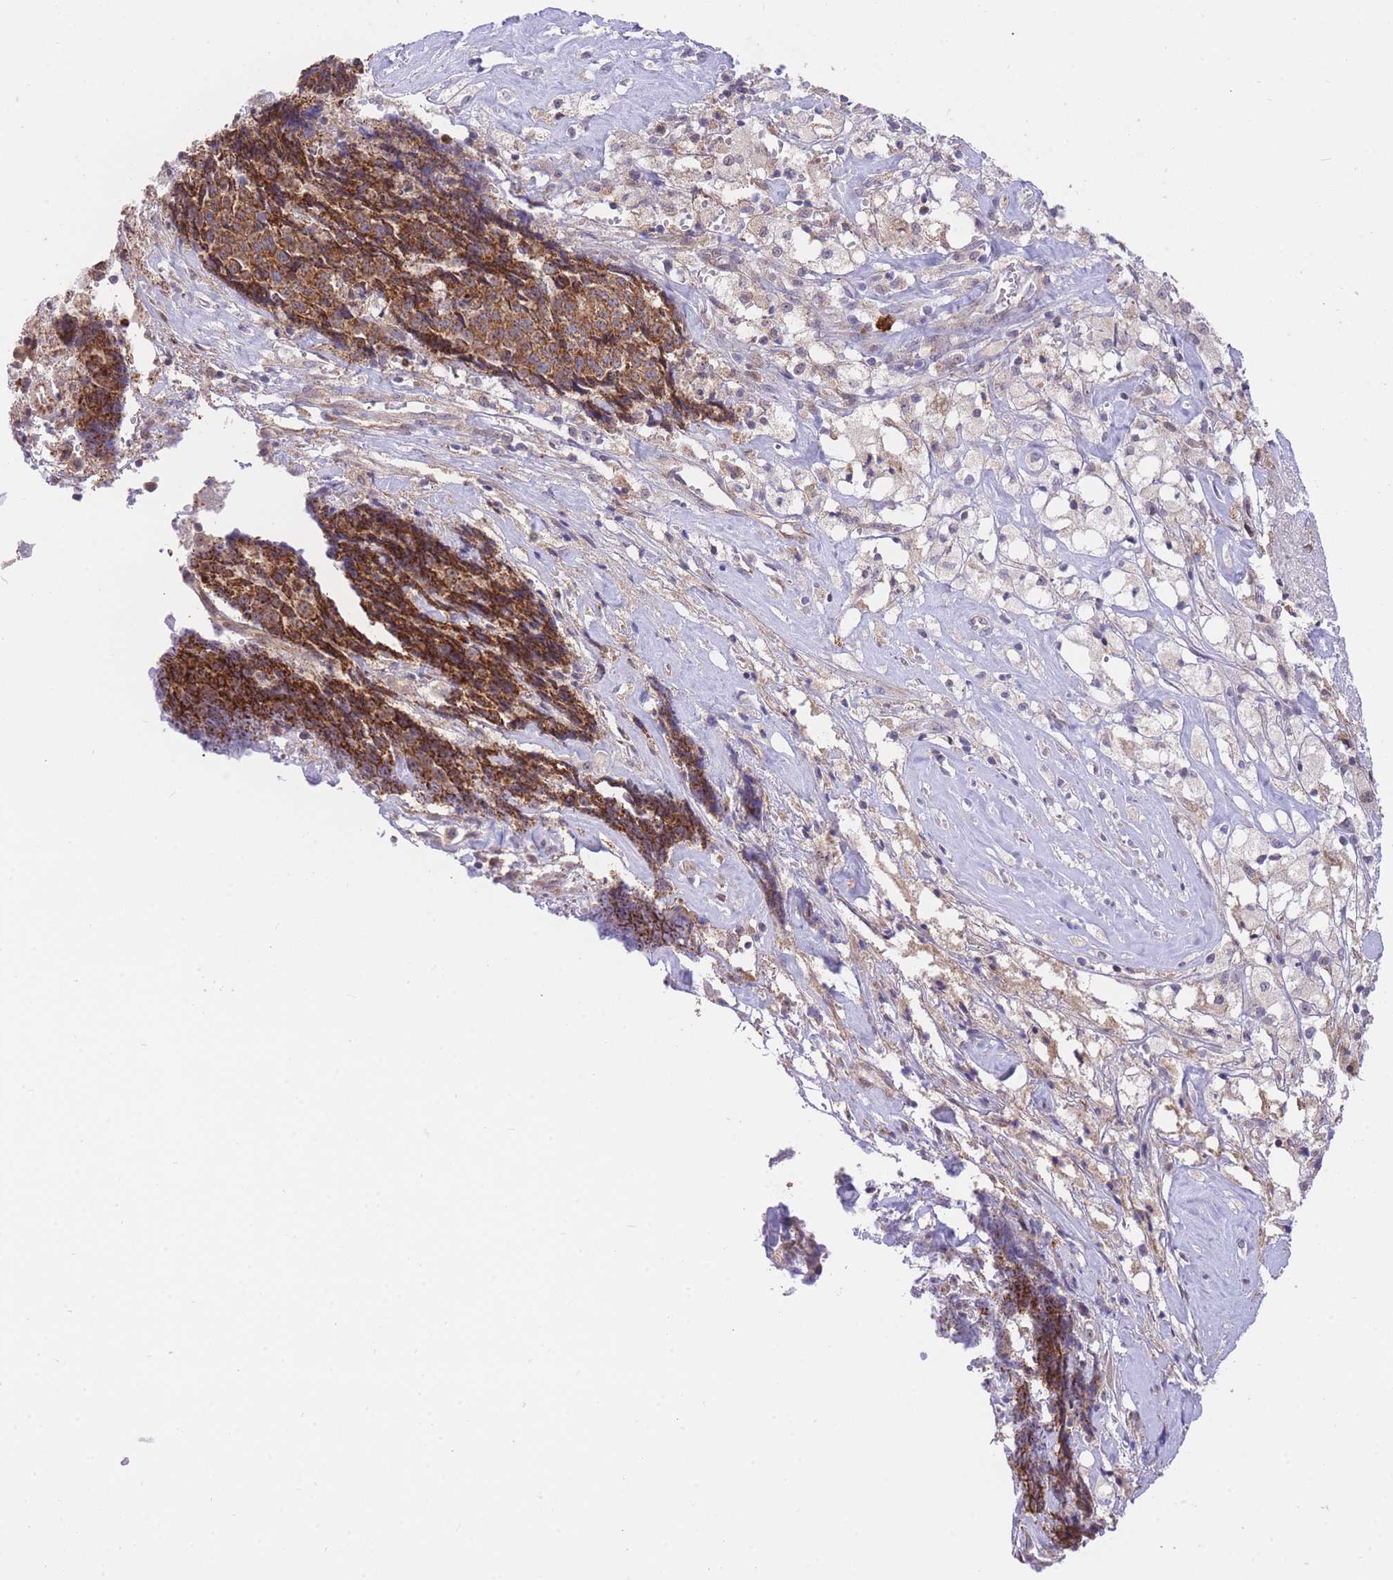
{"staining": {"intensity": "strong", "quantity": ">75%", "location": "cytoplasmic/membranous"}, "tissue": "ovarian cancer", "cell_type": "Tumor cells", "image_type": "cancer", "snomed": [{"axis": "morphology", "description": "Carcinoma, endometroid"}, {"axis": "topography", "description": "Ovary"}], "caption": "Immunohistochemical staining of ovarian cancer (endometroid carcinoma) reveals high levels of strong cytoplasmic/membranous staining in approximately >75% of tumor cells. (Brightfield microscopy of DAB IHC at high magnification).", "gene": "EXOSC8", "patient": {"sex": "female", "age": 42}}